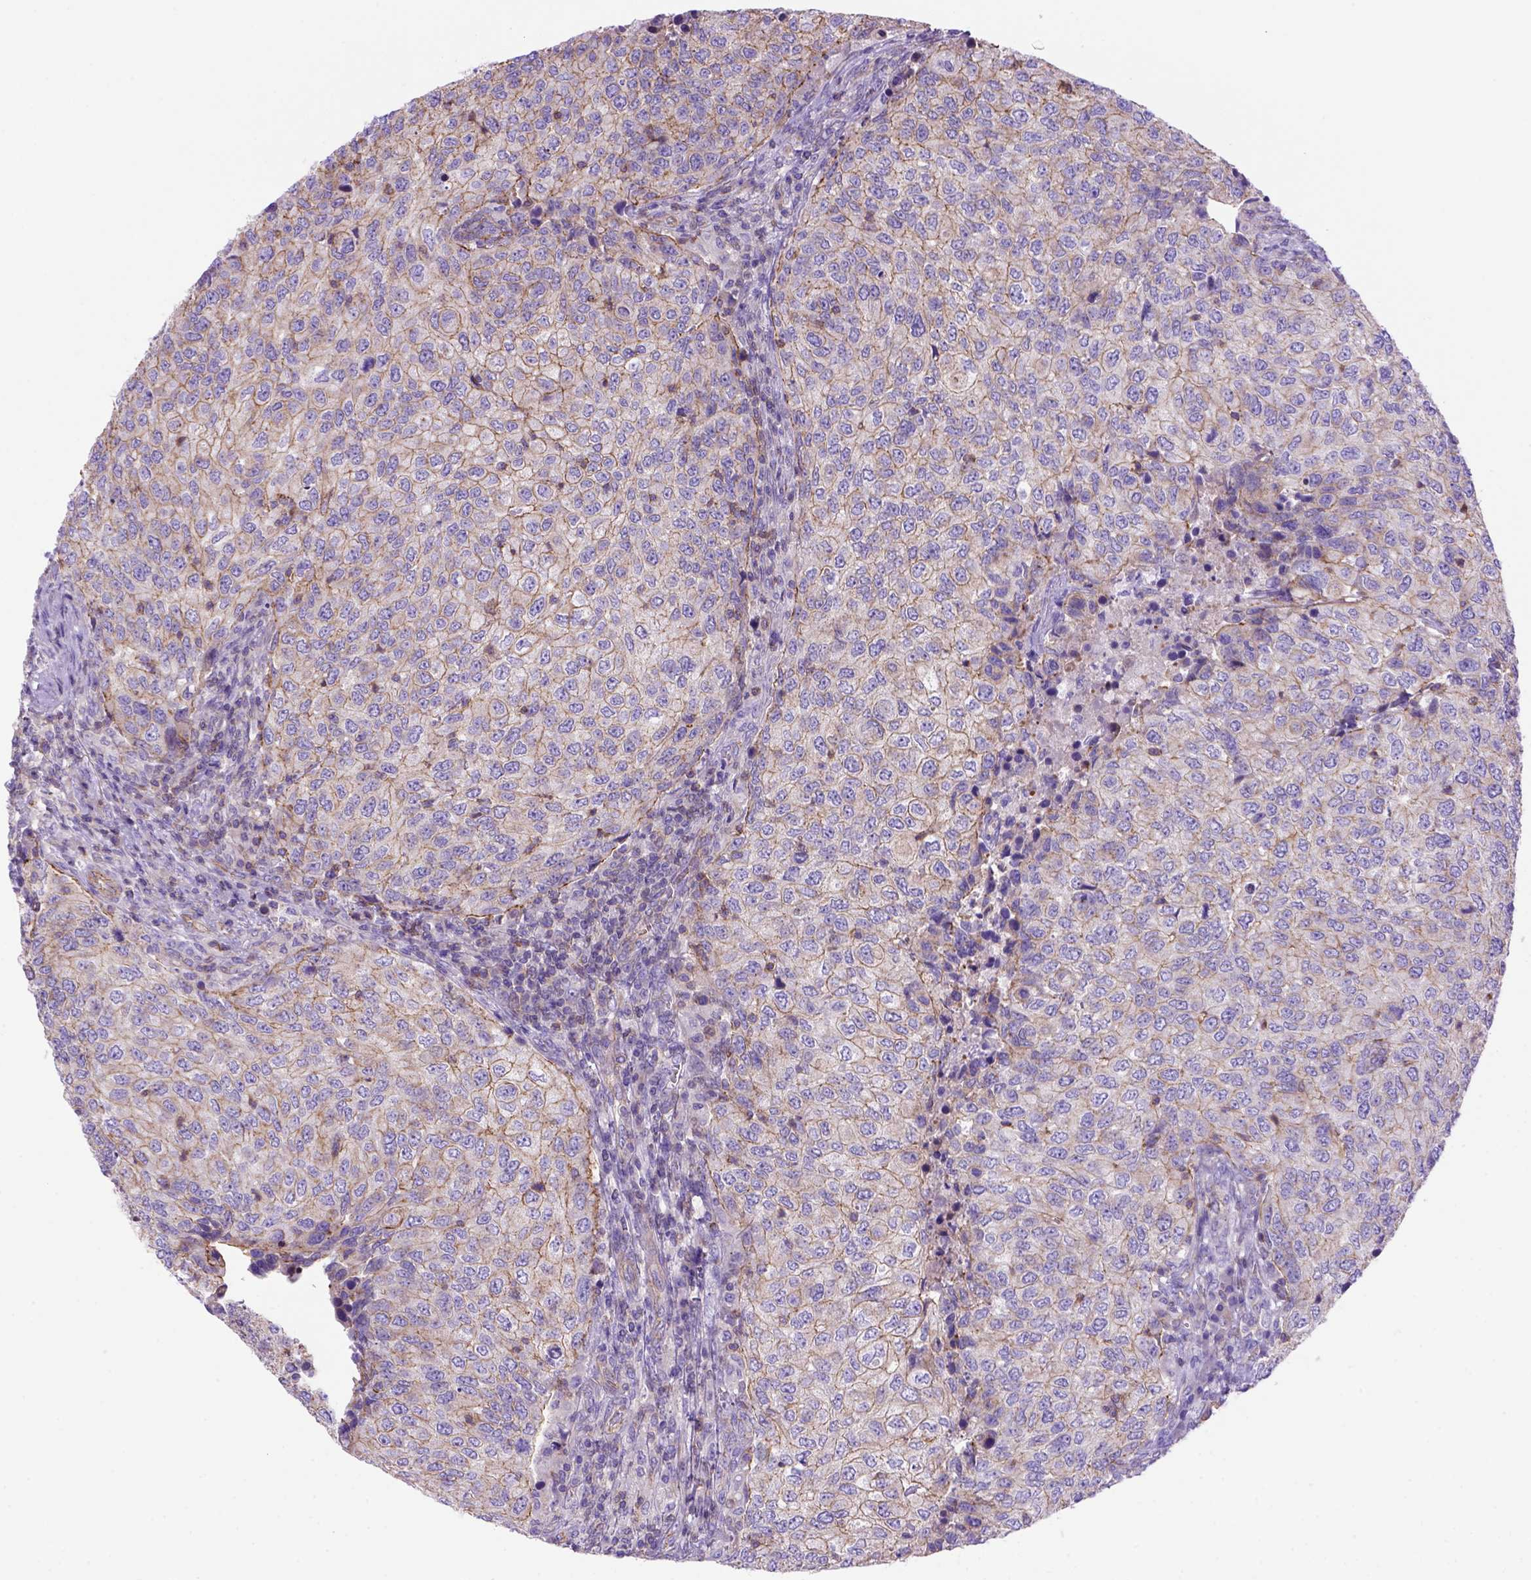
{"staining": {"intensity": "moderate", "quantity": ">75%", "location": "cytoplasmic/membranous"}, "tissue": "urothelial cancer", "cell_type": "Tumor cells", "image_type": "cancer", "snomed": [{"axis": "morphology", "description": "Urothelial carcinoma, High grade"}, {"axis": "topography", "description": "Urinary bladder"}], "caption": "A brown stain shows moderate cytoplasmic/membranous positivity of a protein in human urothelial cancer tumor cells.", "gene": "PEX12", "patient": {"sex": "female", "age": 78}}